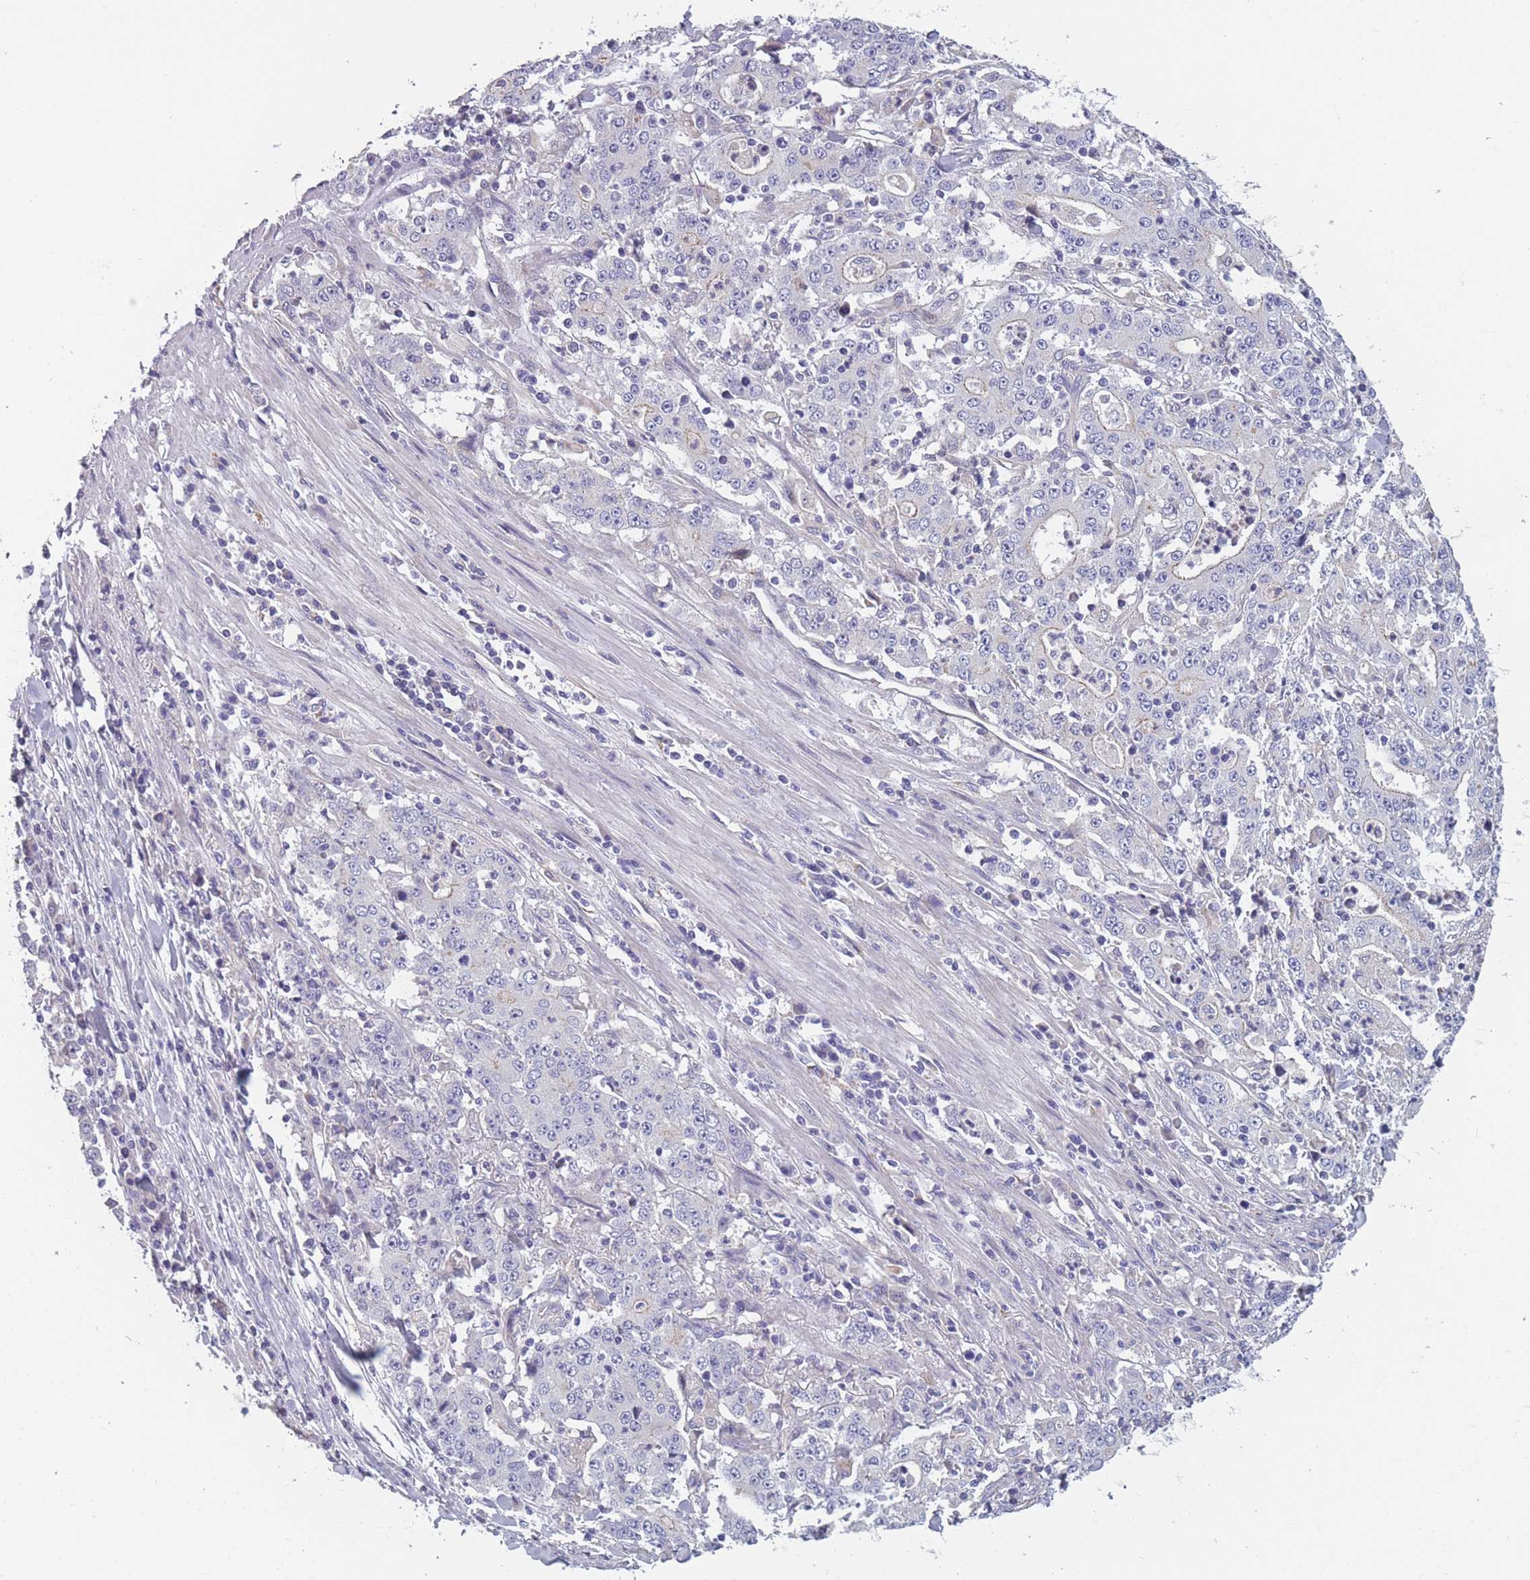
{"staining": {"intensity": "negative", "quantity": "none", "location": "none"}, "tissue": "stomach cancer", "cell_type": "Tumor cells", "image_type": "cancer", "snomed": [{"axis": "morphology", "description": "Normal tissue, NOS"}, {"axis": "morphology", "description": "Adenocarcinoma, NOS"}, {"axis": "topography", "description": "Stomach, upper"}, {"axis": "topography", "description": "Stomach"}], "caption": "Tumor cells show no significant protein positivity in stomach adenocarcinoma.", "gene": "FAM83F", "patient": {"sex": "male", "age": 59}}